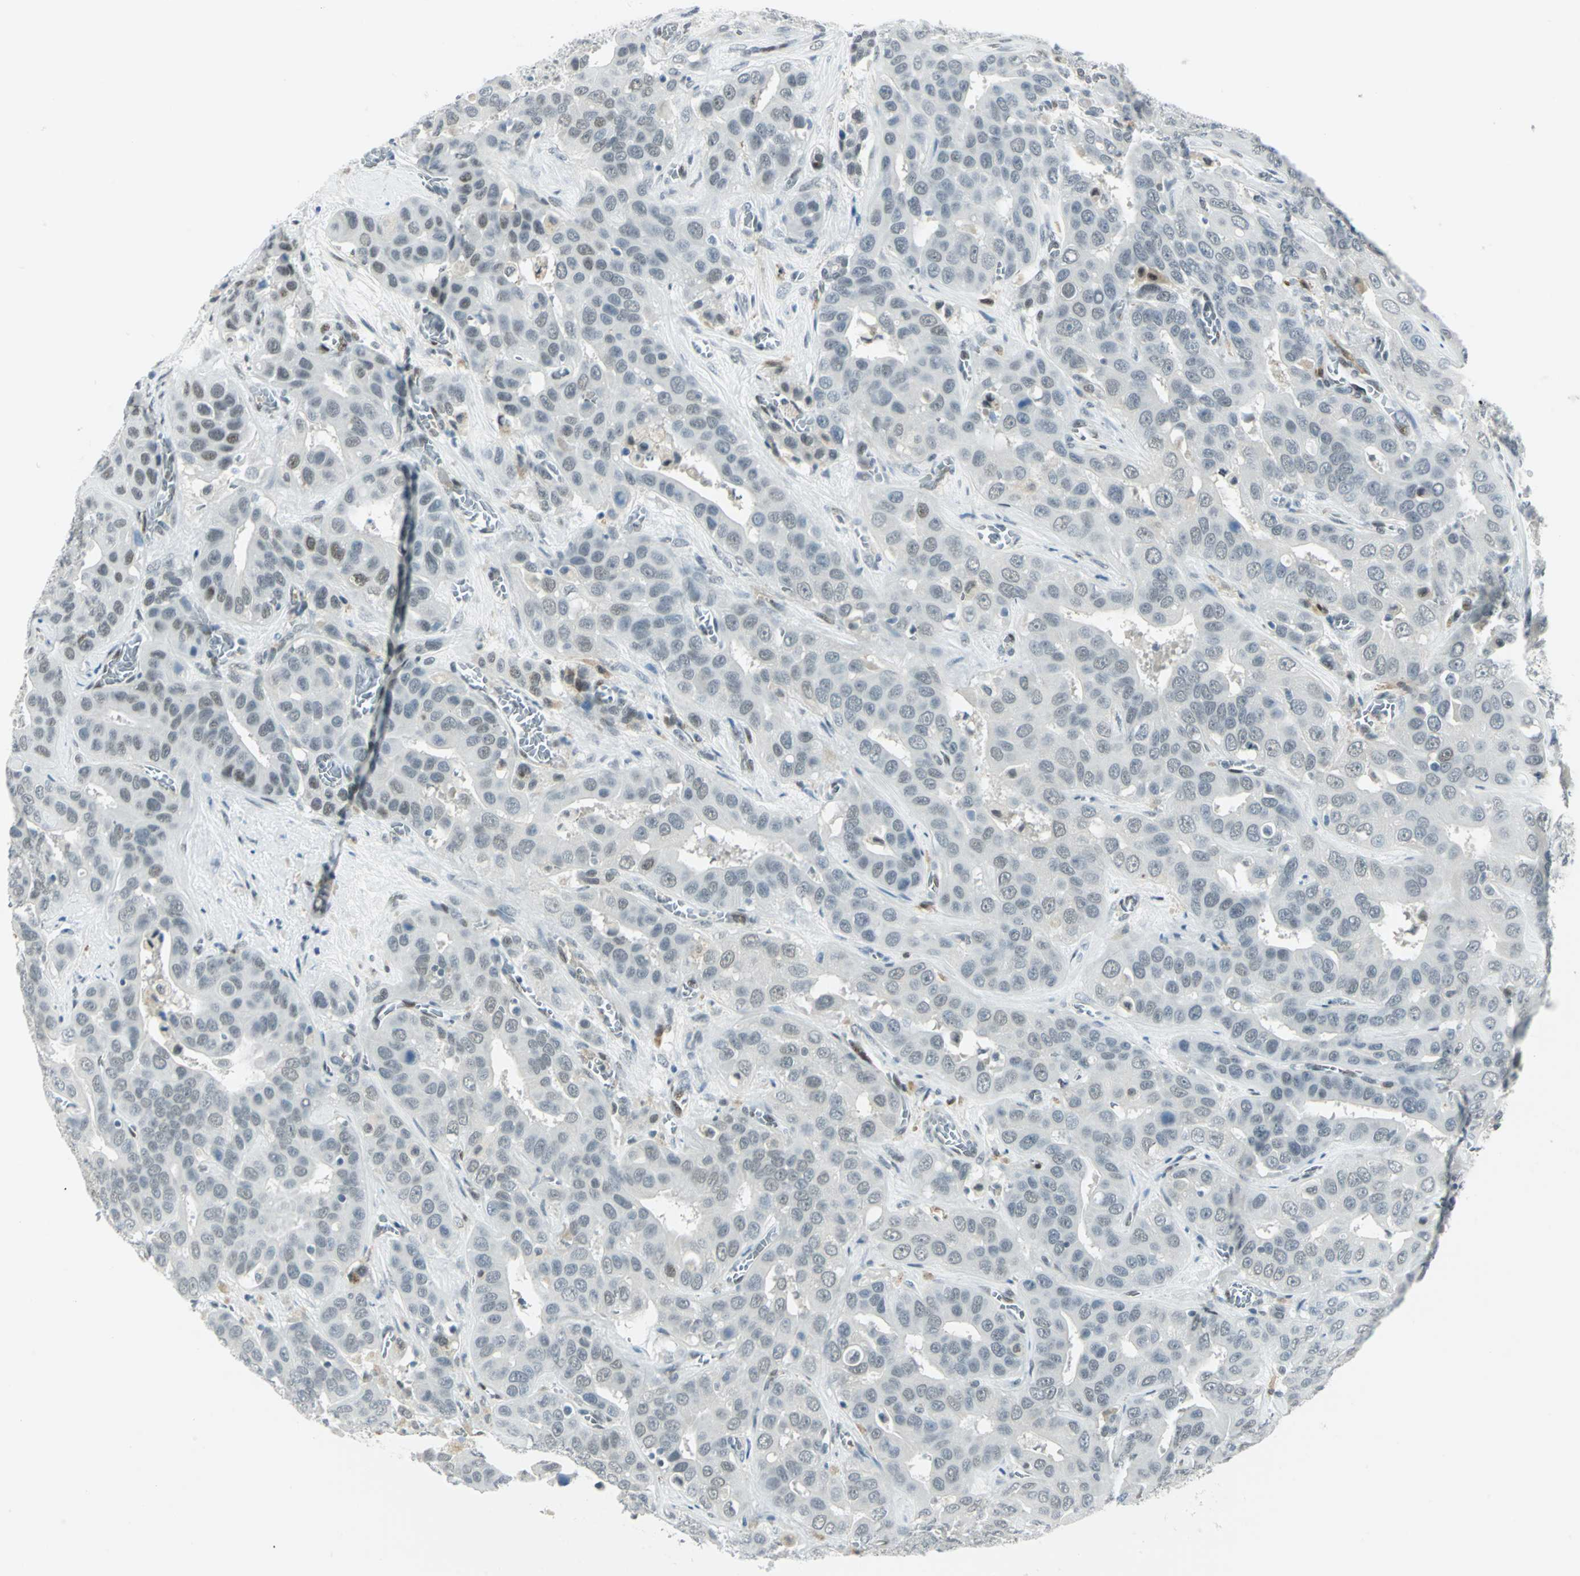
{"staining": {"intensity": "weak", "quantity": "<25%", "location": "nuclear"}, "tissue": "liver cancer", "cell_type": "Tumor cells", "image_type": "cancer", "snomed": [{"axis": "morphology", "description": "Cholangiocarcinoma"}, {"axis": "topography", "description": "Liver"}], "caption": "This is an immunohistochemistry (IHC) histopathology image of human liver cancer (cholangiocarcinoma). There is no staining in tumor cells.", "gene": "MTMR10", "patient": {"sex": "female", "age": 52}}